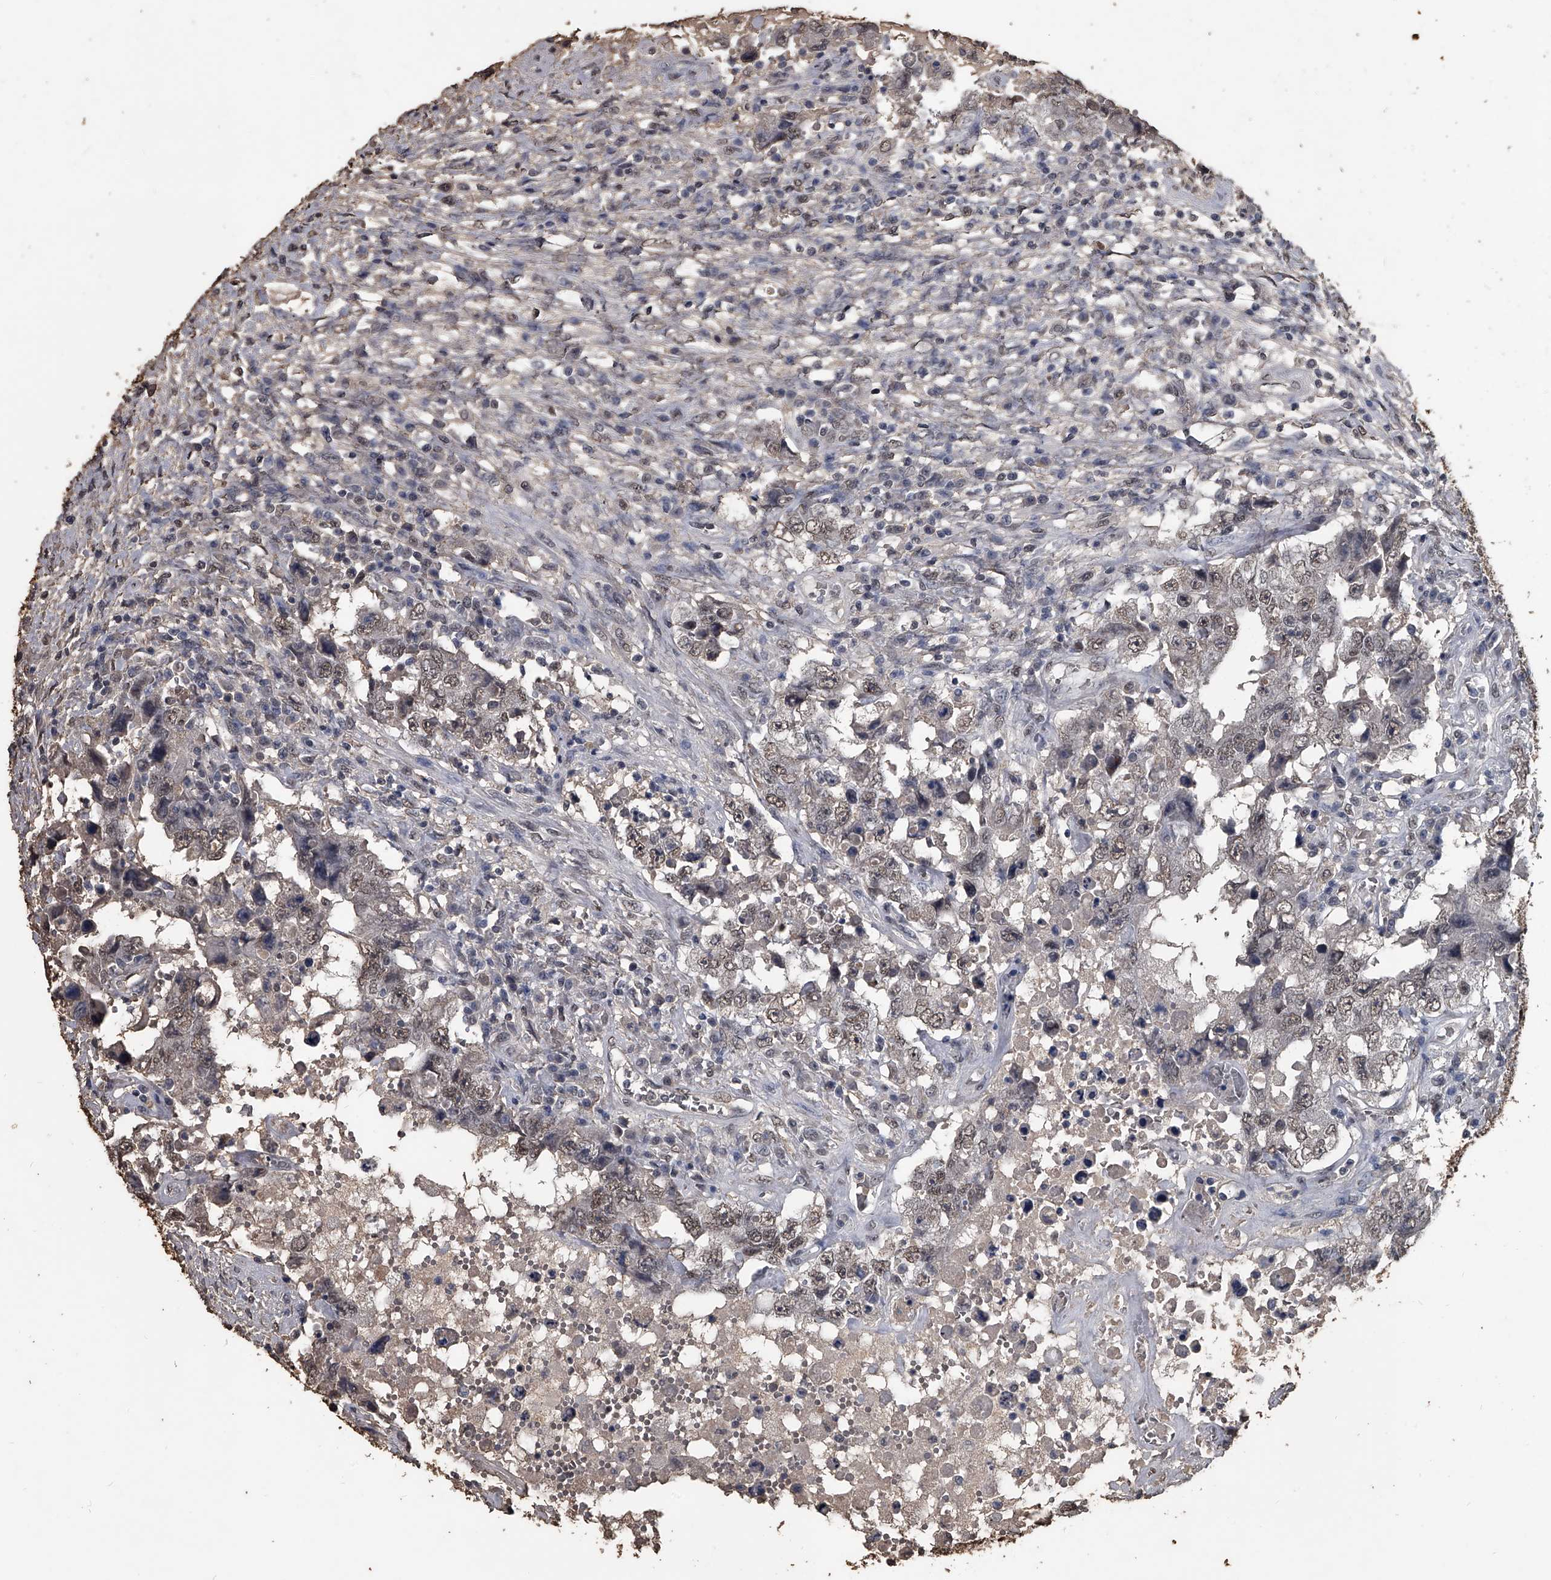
{"staining": {"intensity": "weak", "quantity": ">75%", "location": "nuclear"}, "tissue": "testis cancer", "cell_type": "Tumor cells", "image_type": "cancer", "snomed": [{"axis": "morphology", "description": "Carcinoma, Embryonal, NOS"}, {"axis": "topography", "description": "Testis"}], "caption": "This micrograph displays embryonal carcinoma (testis) stained with IHC to label a protein in brown. The nuclear of tumor cells show weak positivity for the protein. Nuclei are counter-stained blue.", "gene": "MATR3", "patient": {"sex": "male", "age": 26}}